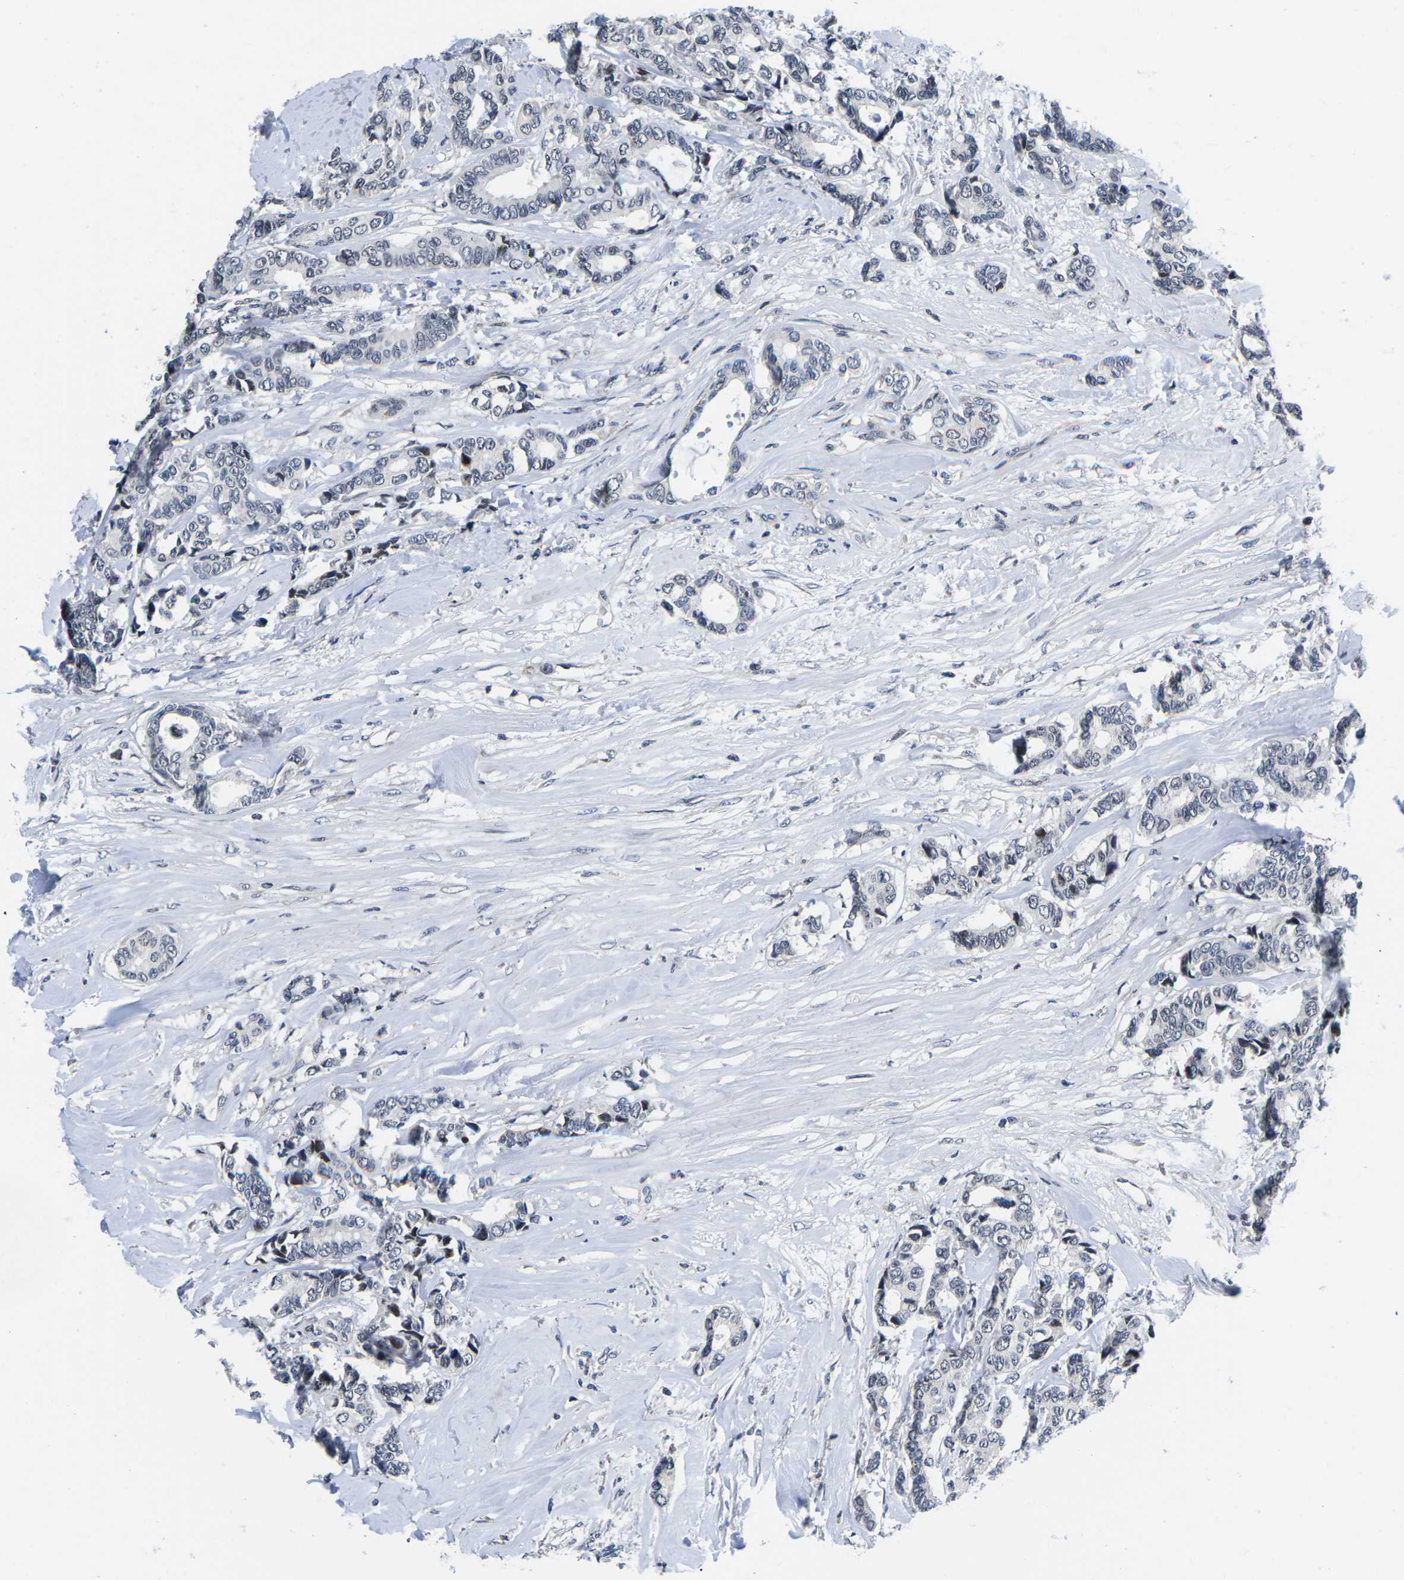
{"staining": {"intensity": "negative", "quantity": "none", "location": "none"}, "tissue": "breast cancer", "cell_type": "Tumor cells", "image_type": "cancer", "snomed": [{"axis": "morphology", "description": "Duct carcinoma"}, {"axis": "topography", "description": "Breast"}], "caption": "DAB immunohistochemical staining of human breast infiltrating ductal carcinoma reveals no significant positivity in tumor cells. (Stains: DAB immunohistochemistry (IHC) with hematoxylin counter stain, Microscopy: brightfield microscopy at high magnification).", "gene": "CDC73", "patient": {"sex": "female", "age": 87}}